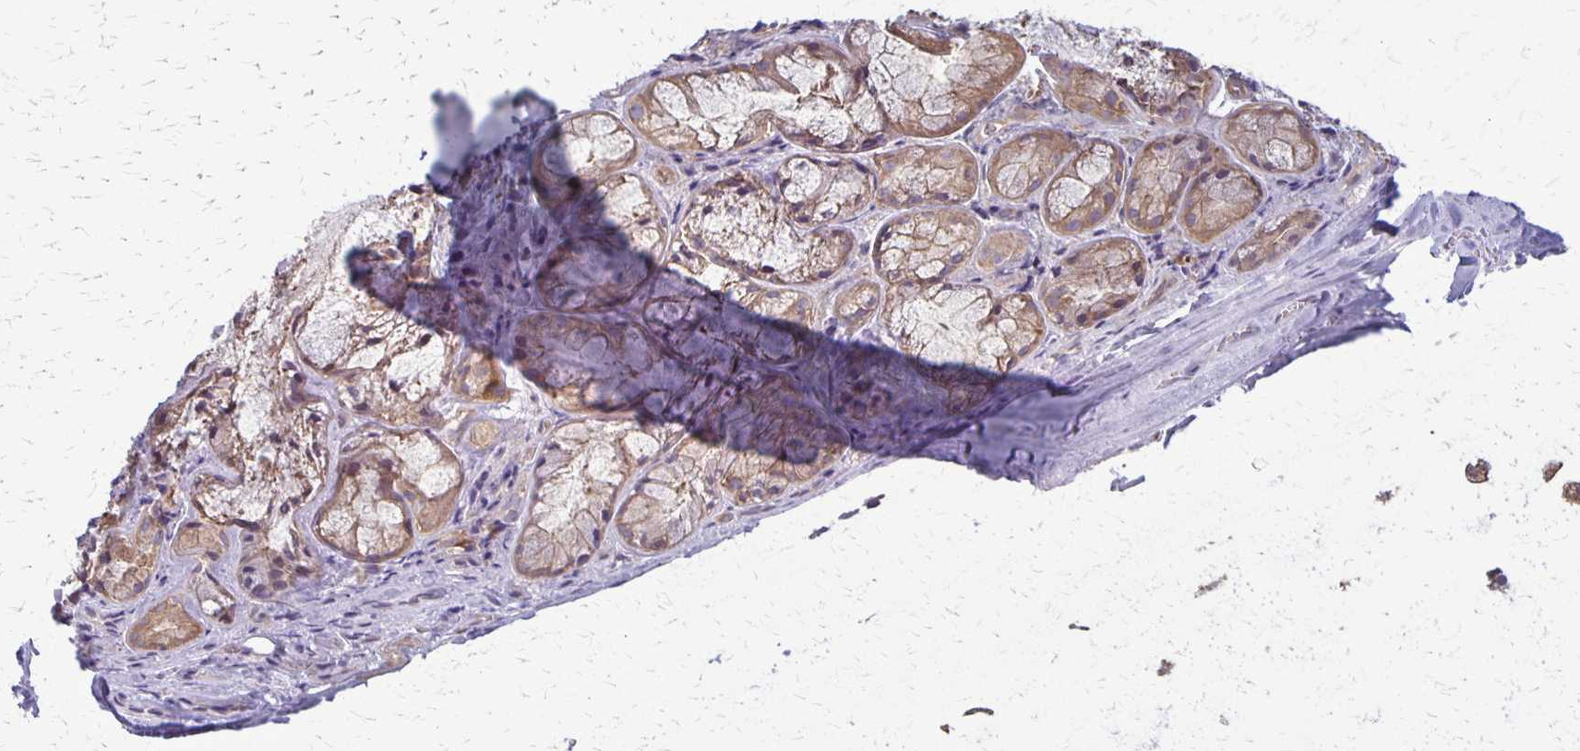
{"staining": {"intensity": "strong", "quantity": ">75%", "location": "cytoplasmic/membranous"}, "tissue": "soft tissue", "cell_type": "Chondrocytes", "image_type": "normal", "snomed": [{"axis": "morphology", "description": "Normal tissue, NOS"}, {"axis": "topography", "description": "Cartilage tissue"}, {"axis": "topography", "description": "Nasopharynx"}, {"axis": "topography", "description": "Thyroid gland"}], "caption": "Immunohistochemical staining of benign human soft tissue demonstrates high levels of strong cytoplasmic/membranous expression in about >75% of chondrocytes.", "gene": "SEPTIN5", "patient": {"sex": "male", "age": 63}}